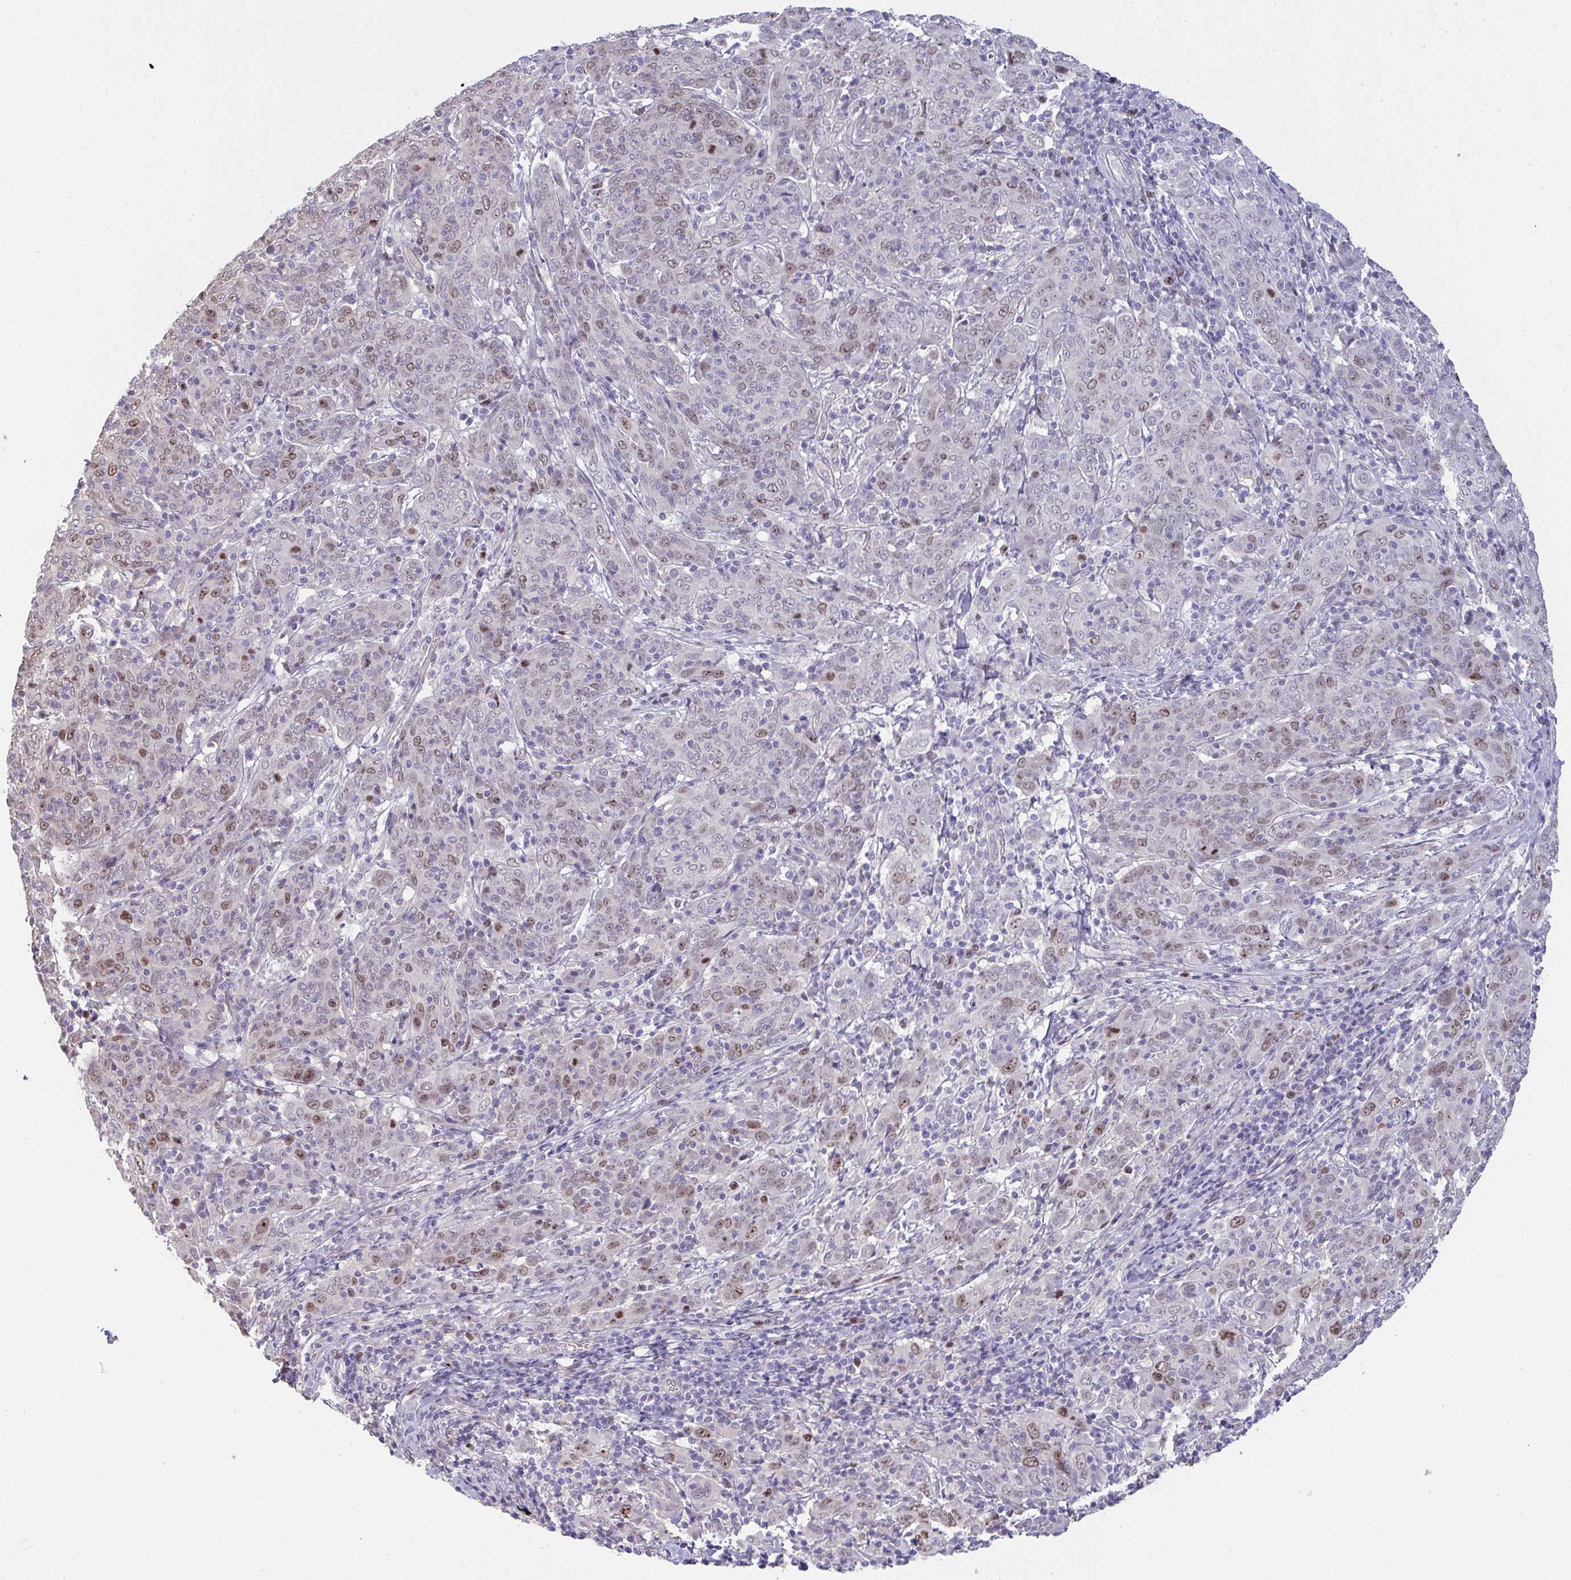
{"staining": {"intensity": "weak", "quantity": "25%-75%", "location": "nuclear"}, "tissue": "cervical cancer", "cell_type": "Tumor cells", "image_type": "cancer", "snomed": [{"axis": "morphology", "description": "Squamous cell carcinoma, NOS"}, {"axis": "topography", "description": "Cervix"}], "caption": "A brown stain labels weak nuclear positivity of a protein in cervical squamous cell carcinoma tumor cells.", "gene": "SETD7", "patient": {"sex": "female", "age": 67}}